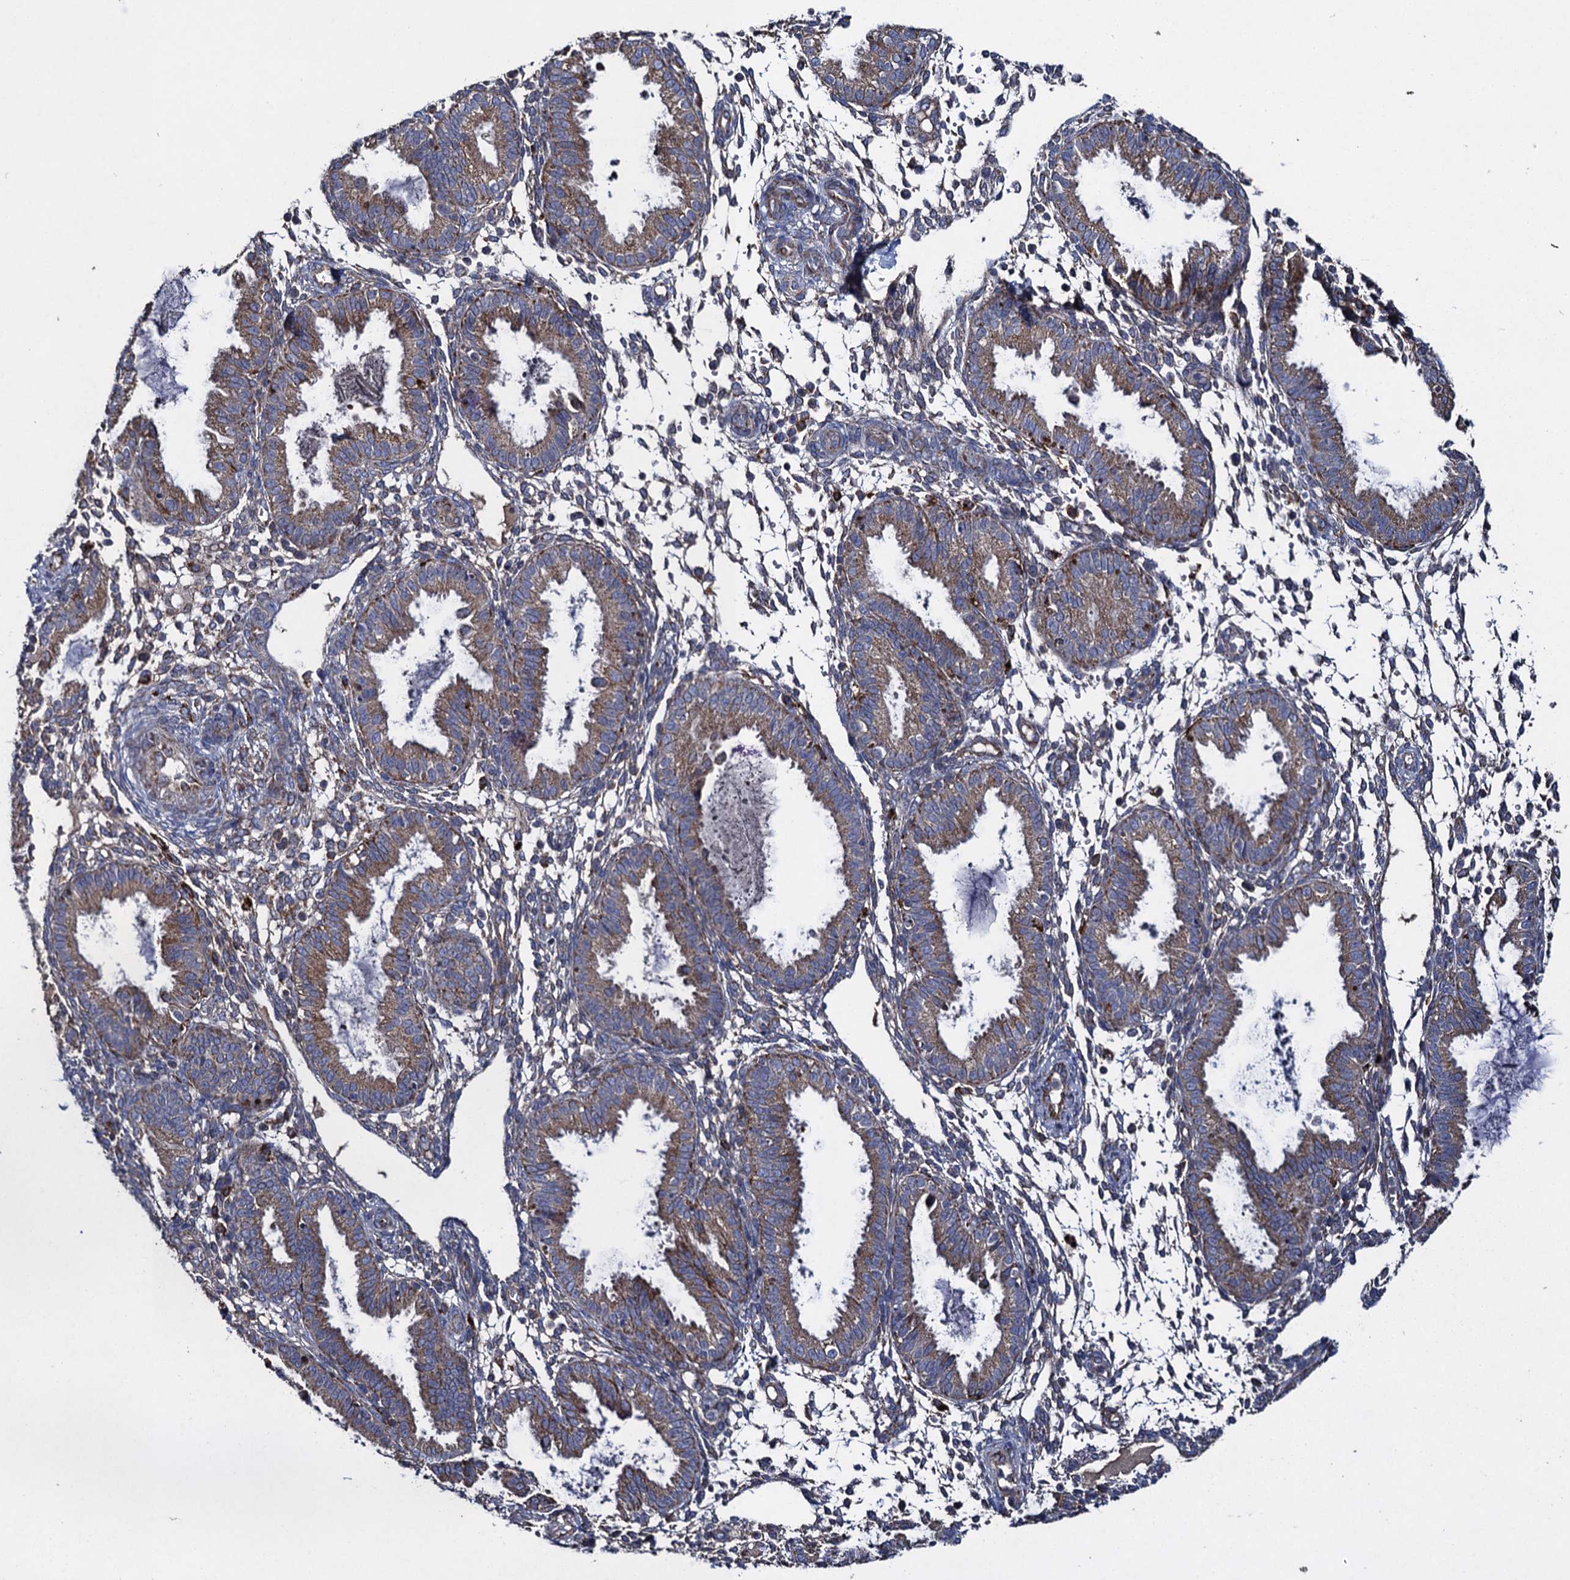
{"staining": {"intensity": "negative", "quantity": "none", "location": "none"}, "tissue": "endometrium", "cell_type": "Cells in endometrial stroma", "image_type": "normal", "snomed": [{"axis": "morphology", "description": "Normal tissue, NOS"}, {"axis": "topography", "description": "Endometrium"}], "caption": "Image shows no significant protein staining in cells in endometrial stroma of normal endometrium.", "gene": "TXNDC11", "patient": {"sex": "female", "age": 33}}